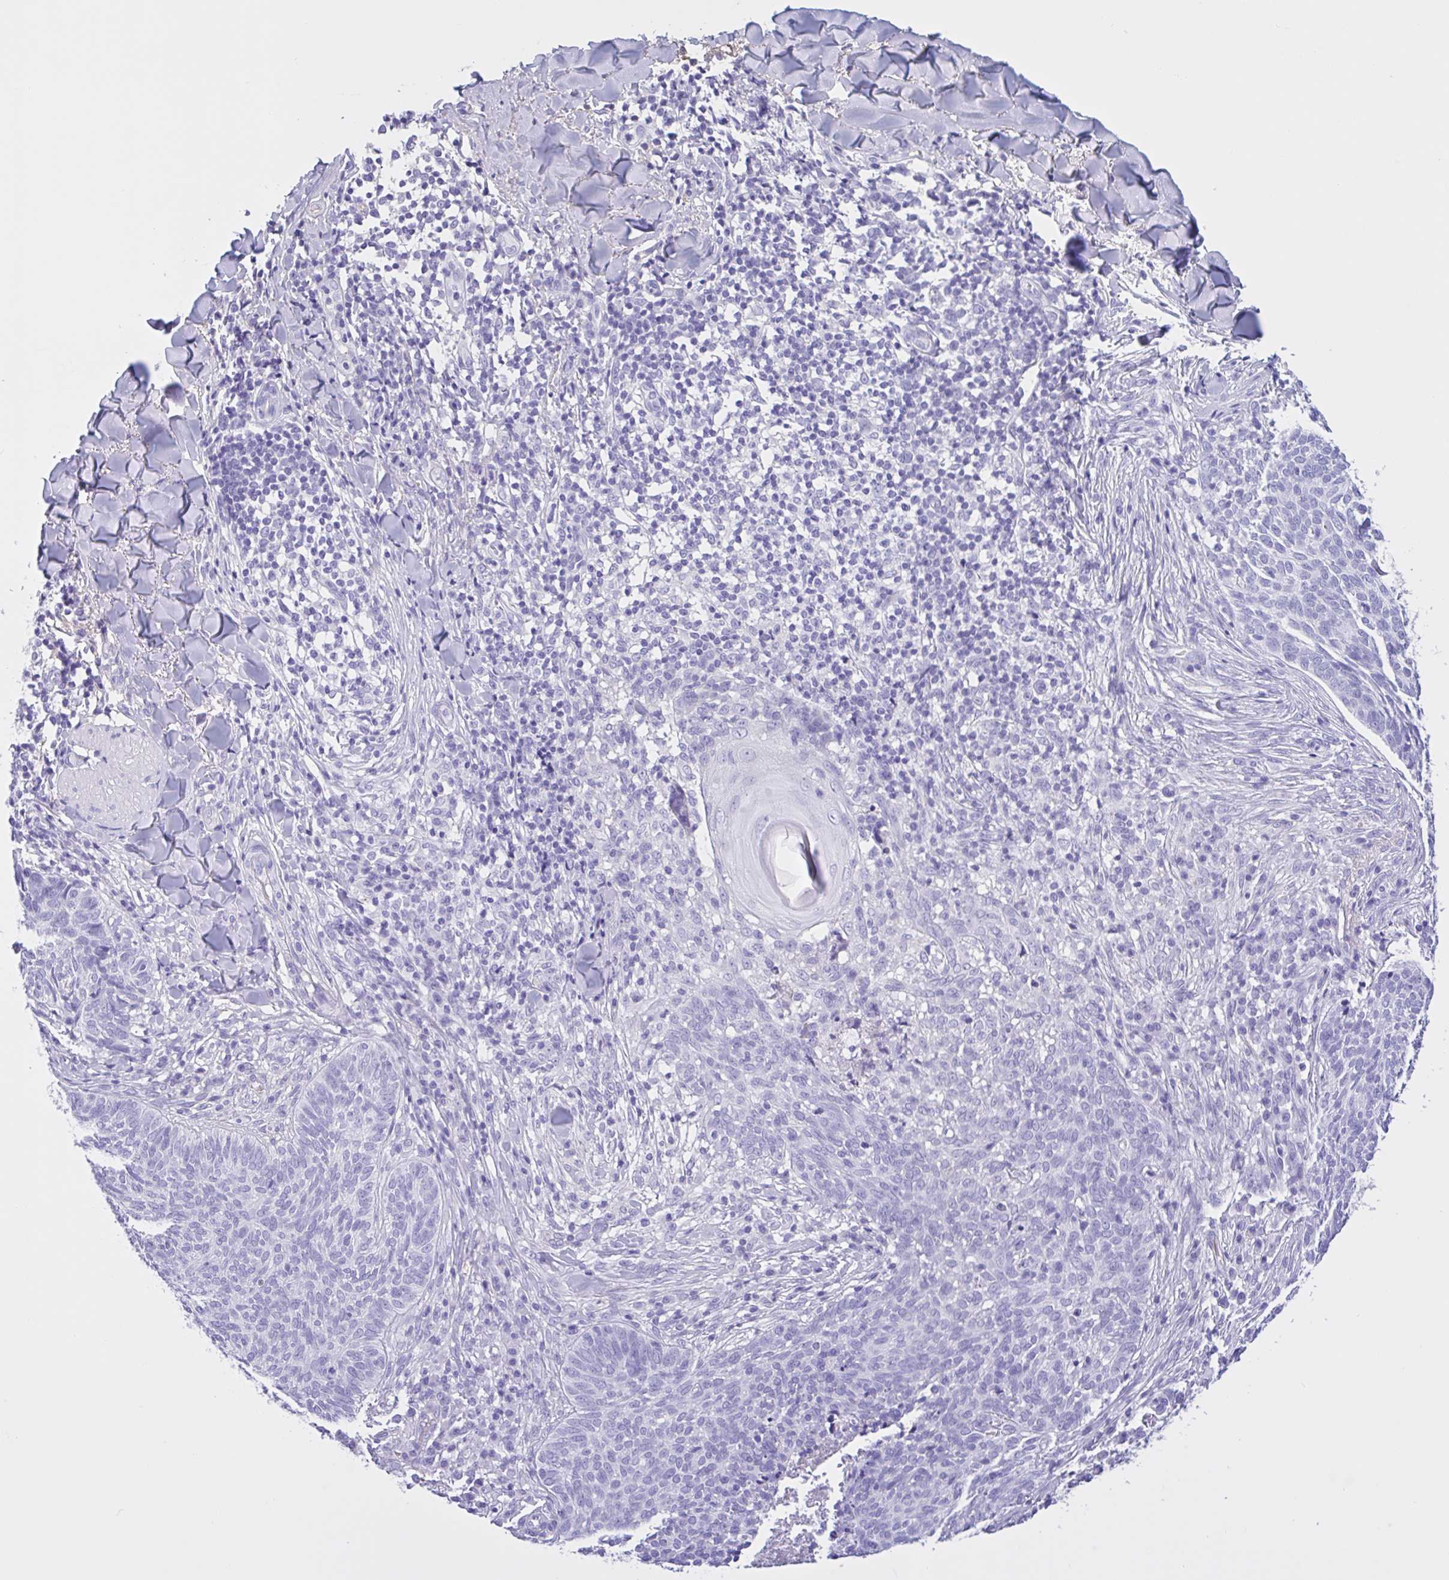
{"staining": {"intensity": "negative", "quantity": "none", "location": "none"}, "tissue": "skin cancer", "cell_type": "Tumor cells", "image_type": "cancer", "snomed": [{"axis": "morphology", "description": "Basal cell carcinoma"}, {"axis": "topography", "description": "Skin"}, {"axis": "topography", "description": "Skin of face"}], "caption": "Immunohistochemistry (IHC) micrograph of skin cancer (basal cell carcinoma) stained for a protein (brown), which demonstrates no staining in tumor cells.", "gene": "LARGE2", "patient": {"sex": "male", "age": 56}}